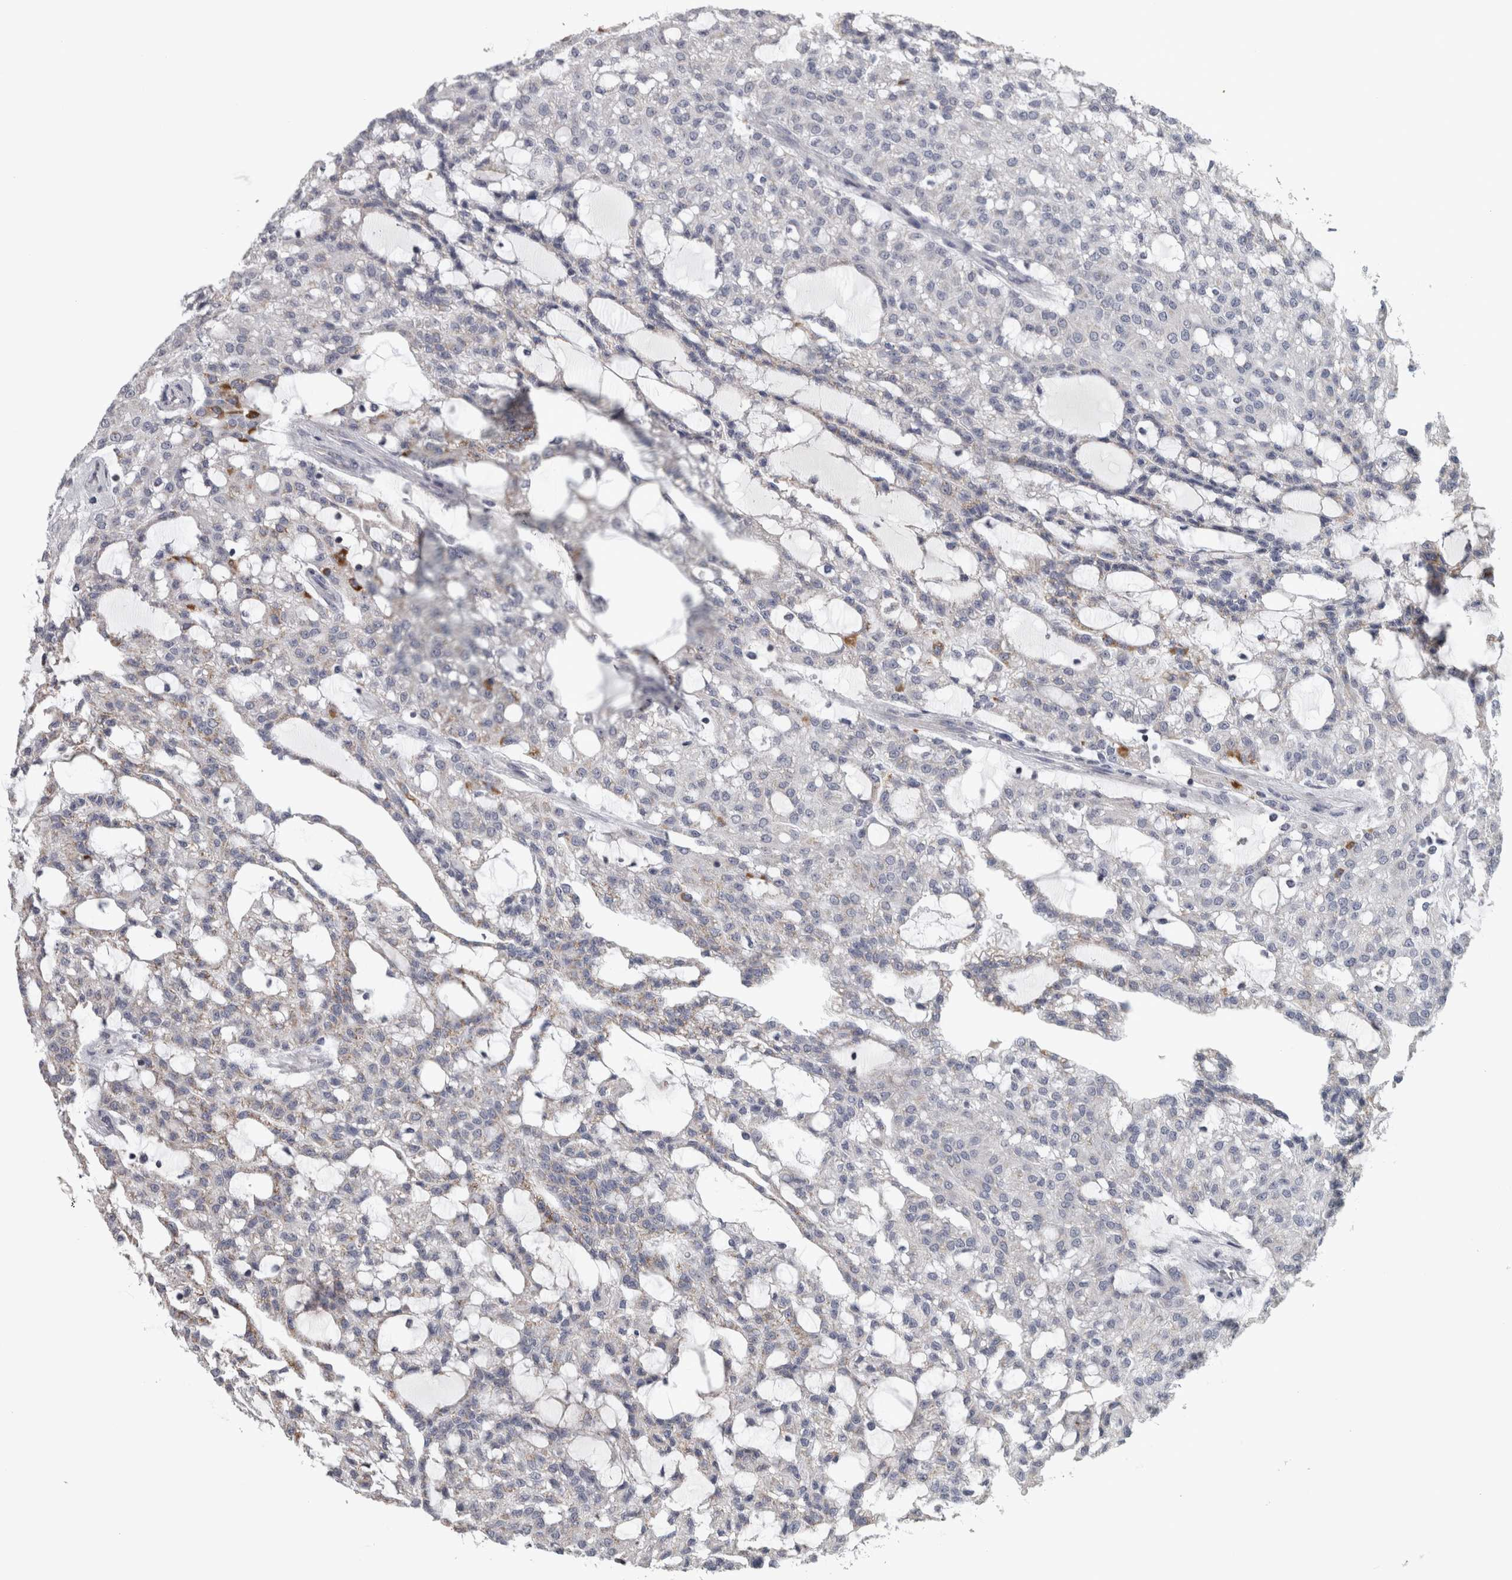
{"staining": {"intensity": "weak", "quantity": "<25%", "location": "cytoplasmic/membranous"}, "tissue": "renal cancer", "cell_type": "Tumor cells", "image_type": "cancer", "snomed": [{"axis": "morphology", "description": "Adenocarcinoma, NOS"}, {"axis": "topography", "description": "Kidney"}], "caption": "Immunohistochemical staining of renal cancer displays no significant expression in tumor cells. (DAB immunohistochemistry (IHC) with hematoxylin counter stain).", "gene": "DBT", "patient": {"sex": "male", "age": 63}}